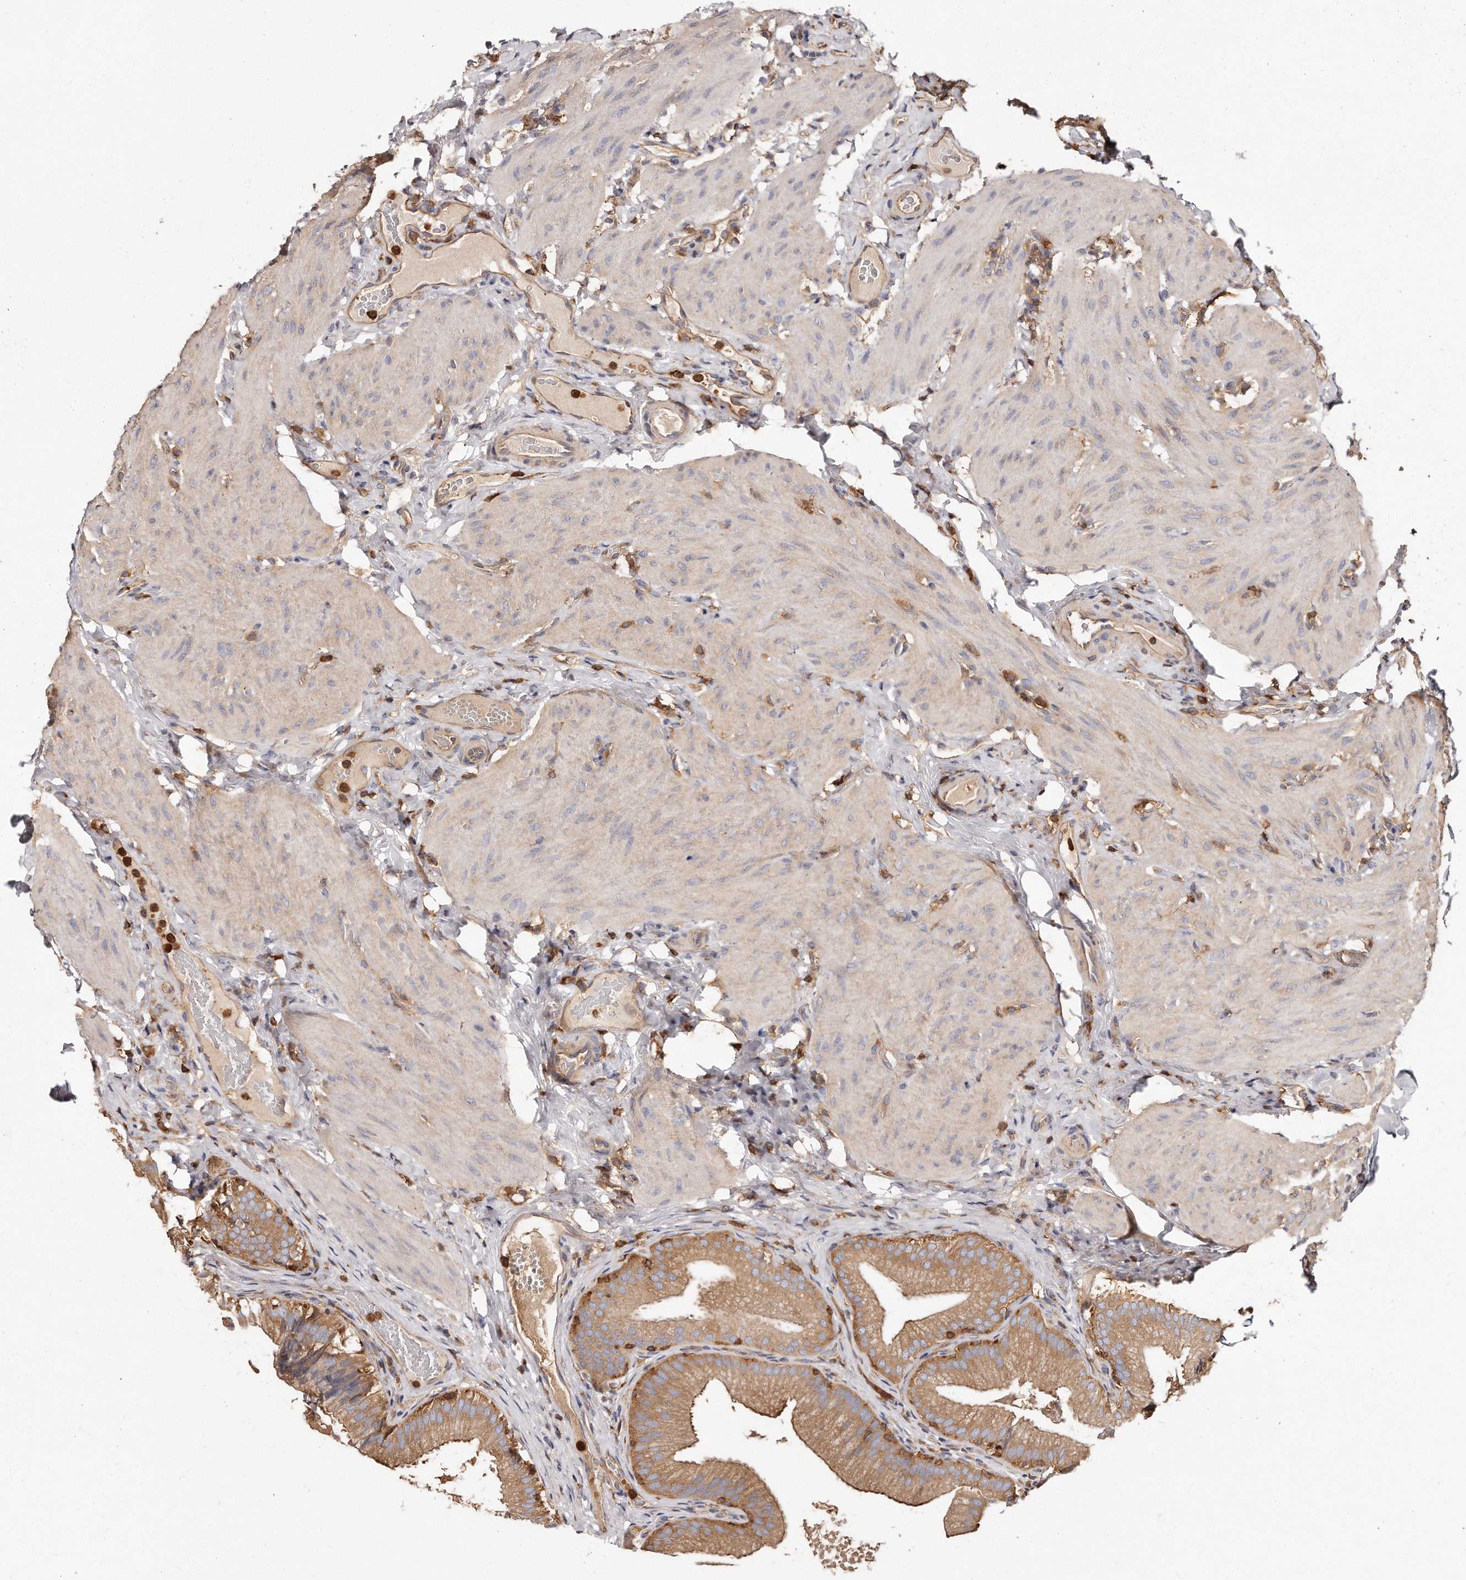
{"staining": {"intensity": "moderate", "quantity": ">75%", "location": "cytoplasmic/membranous"}, "tissue": "gallbladder", "cell_type": "Glandular cells", "image_type": "normal", "snomed": [{"axis": "morphology", "description": "Normal tissue, NOS"}, {"axis": "topography", "description": "Gallbladder"}], "caption": "An immunohistochemistry (IHC) photomicrograph of normal tissue is shown. Protein staining in brown highlights moderate cytoplasmic/membranous positivity in gallbladder within glandular cells. (Stains: DAB (3,3'-diaminobenzidine) in brown, nuclei in blue, Microscopy: brightfield microscopy at high magnification).", "gene": "CAP1", "patient": {"sex": "female", "age": 30}}